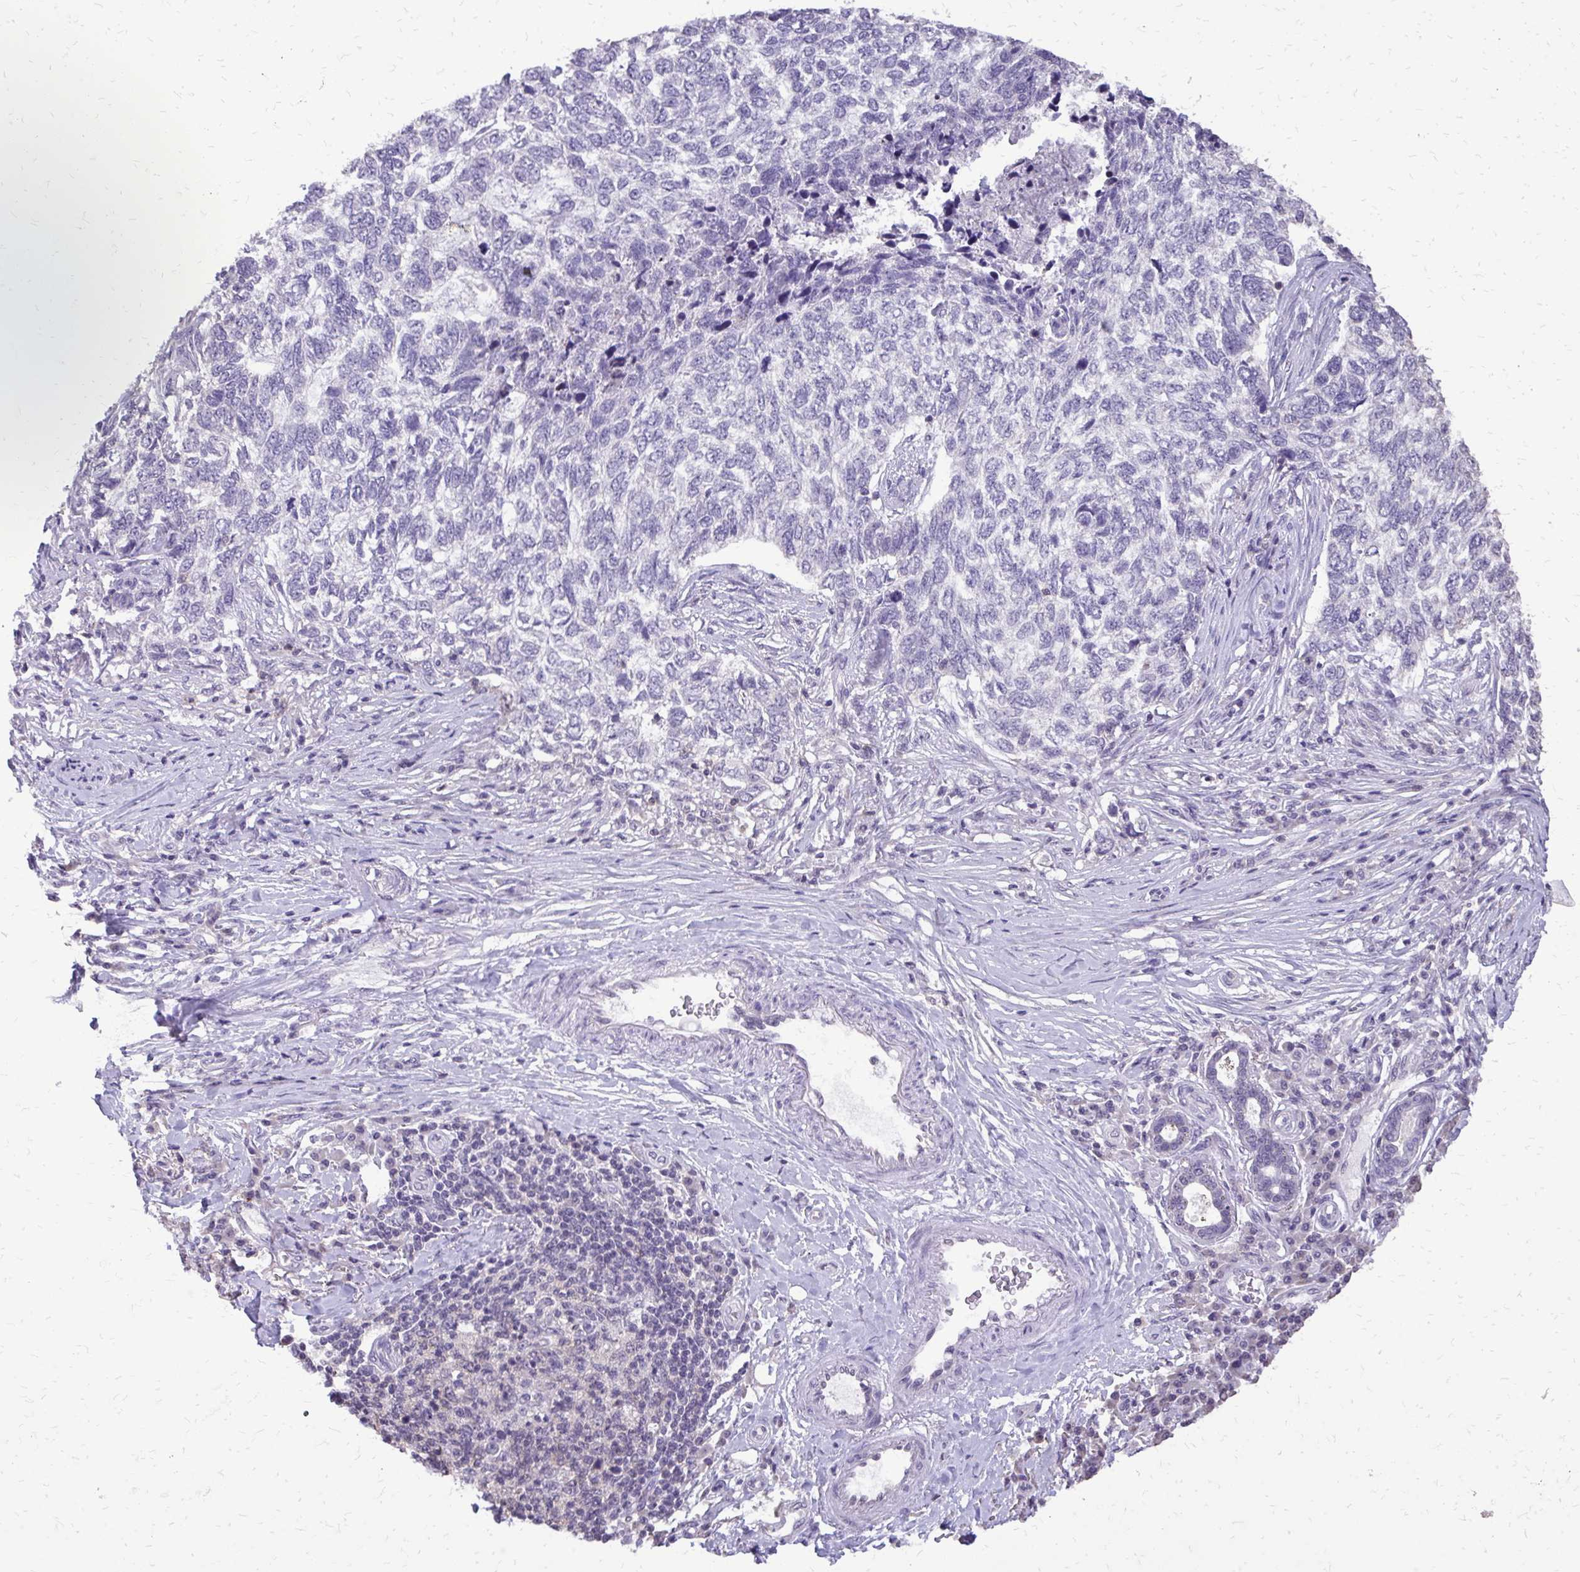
{"staining": {"intensity": "negative", "quantity": "none", "location": "none"}, "tissue": "skin cancer", "cell_type": "Tumor cells", "image_type": "cancer", "snomed": [{"axis": "morphology", "description": "Basal cell carcinoma"}, {"axis": "topography", "description": "Skin"}], "caption": "IHC photomicrograph of human skin cancer (basal cell carcinoma) stained for a protein (brown), which shows no positivity in tumor cells.", "gene": "AKAP5", "patient": {"sex": "female", "age": 65}}